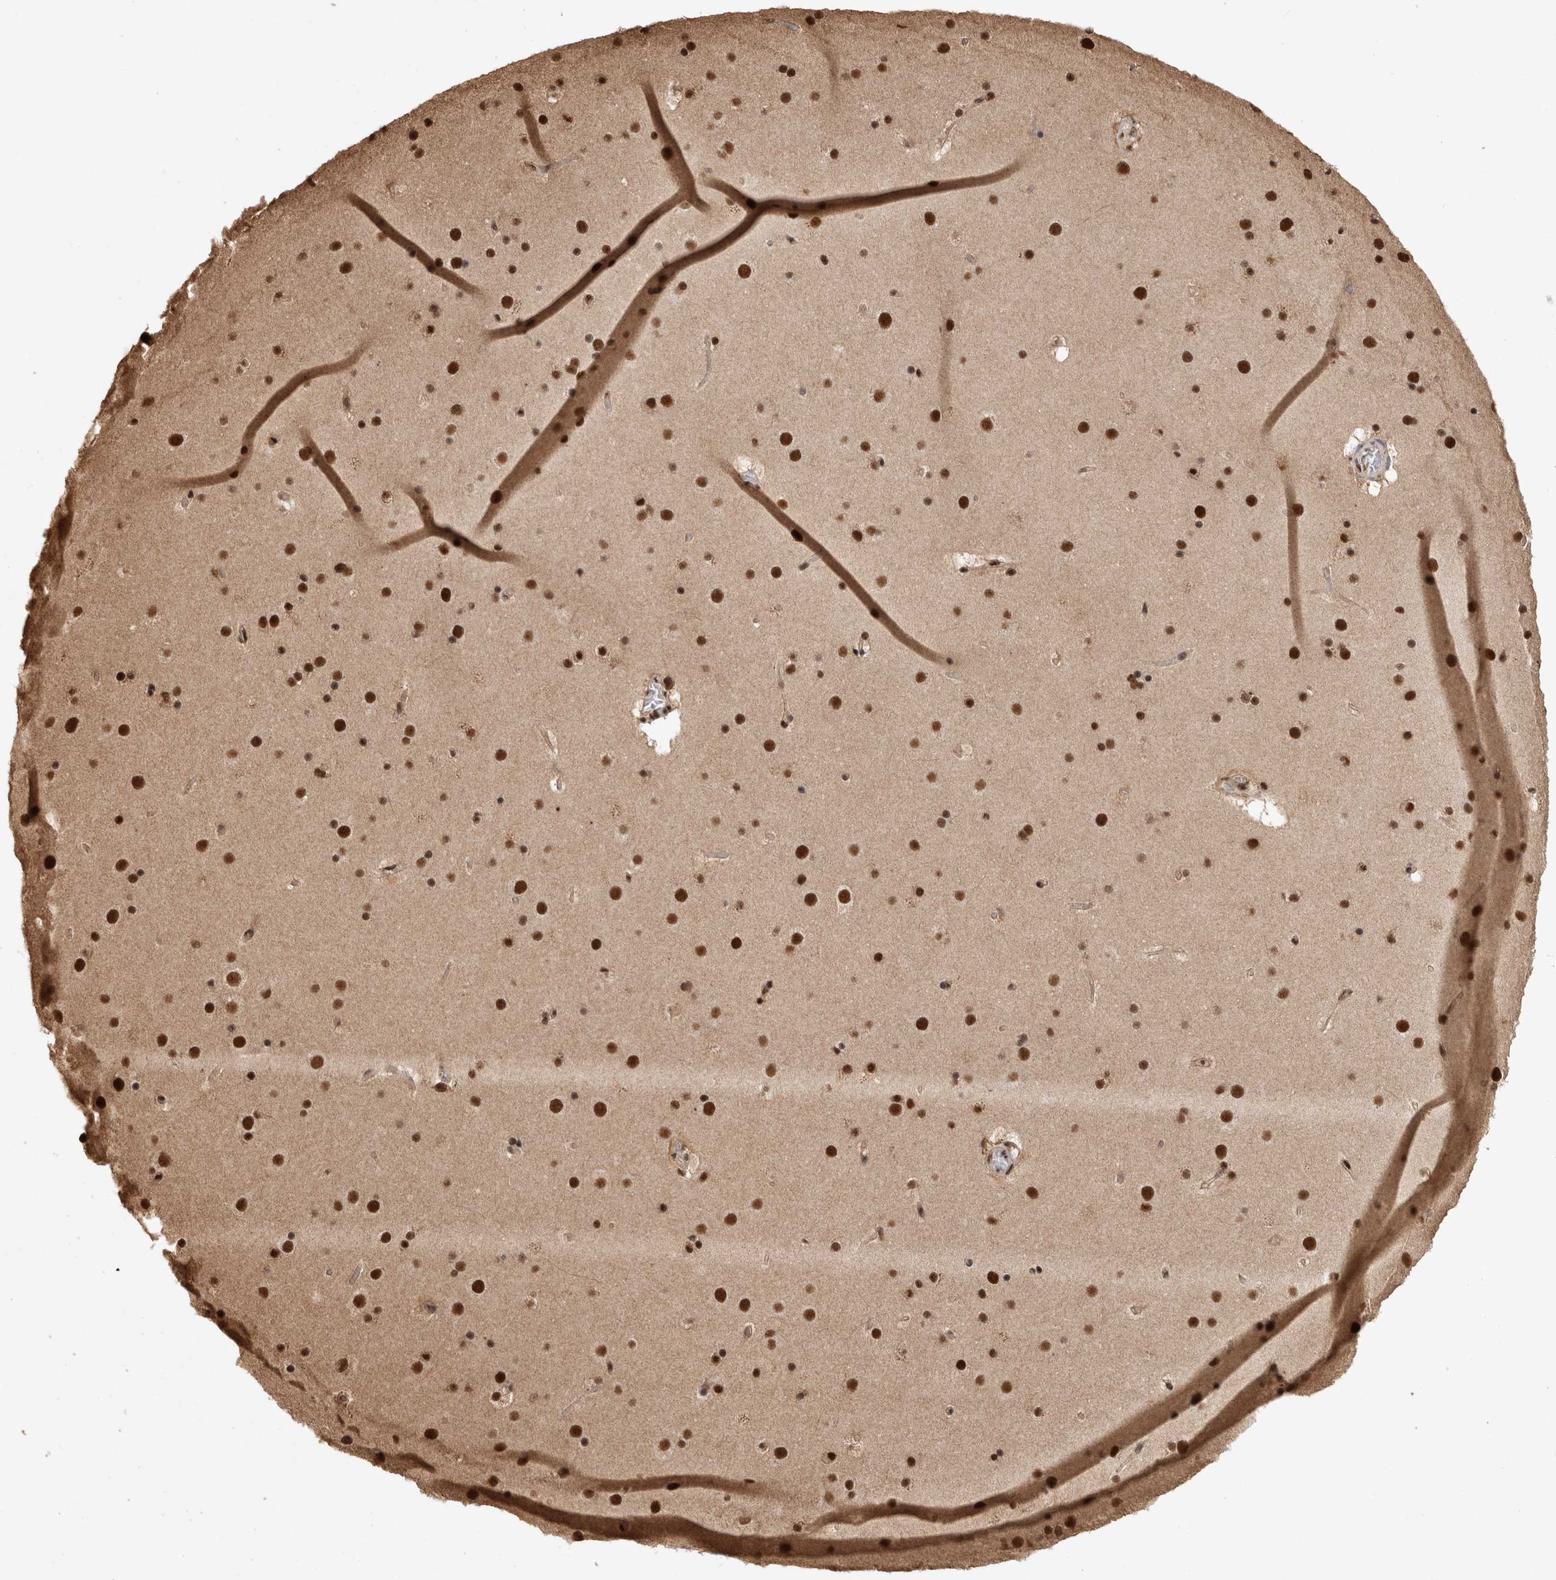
{"staining": {"intensity": "moderate", "quantity": ">75%", "location": "cytoplasmic/membranous,nuclear"}, "tissue": "cerebral cortex", "cell_type": "Endothelial cells", "image_type": "normal", "snomed": [{"axis": "morphology", "description": "Normal tissue, NOS"}, {"axis": "topography", "description": "Cerebral cortex"}], "caption": "A high-resolution histopathology image shows immunohistochemistry (IHC) staining of normal cerebral cortex, which reveals moderate cytoplasmic/membranous,nuclear expression in about >75% of endothelial cells.", "gene": "RAD50", "patient": {"sex": "male", "age": 57}}